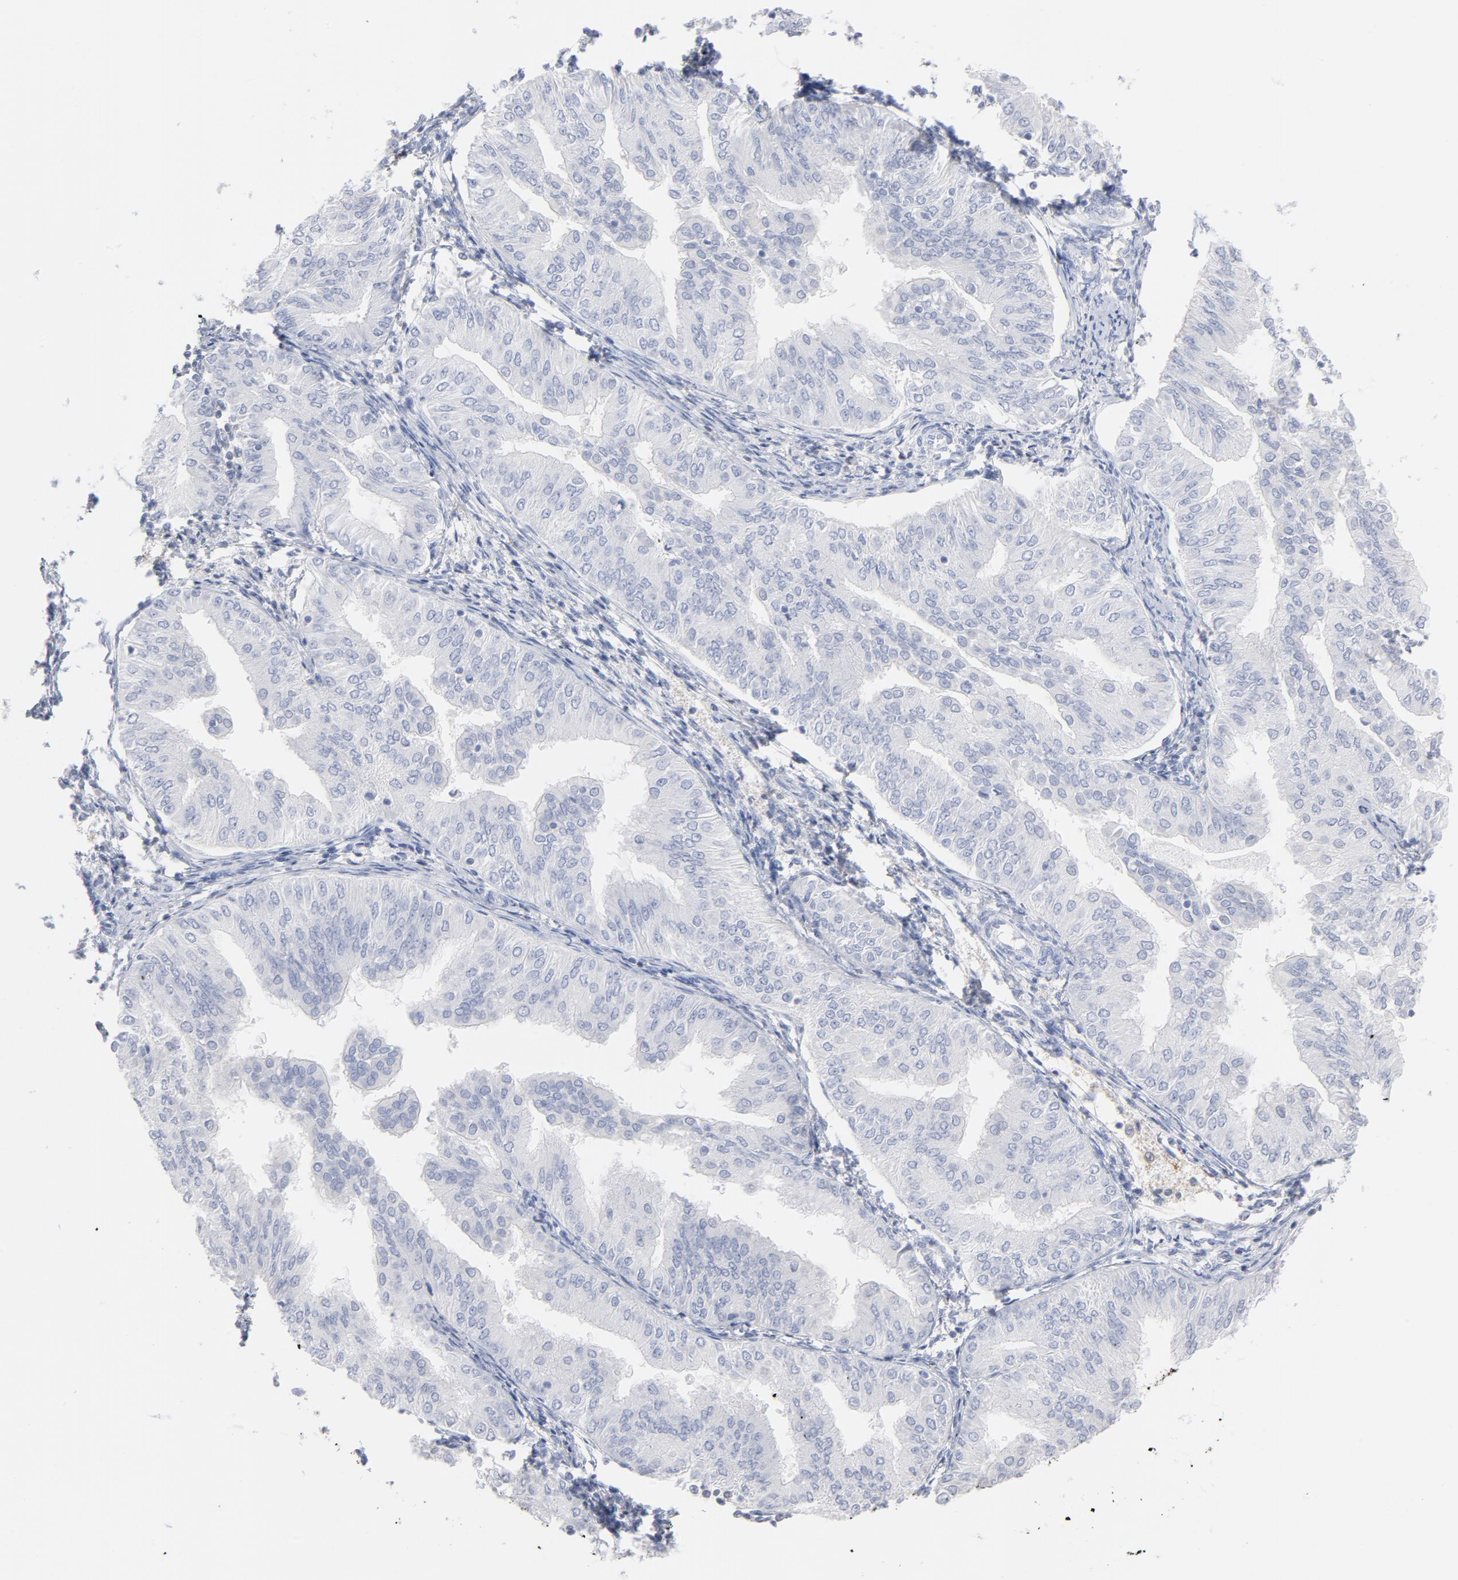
{"staining": {"intensity": "negative", "quantity": "none", "location": "none"}, "tissue": "endometrial cancer", "cell_type": "Tumor cells", "image_type": "cancer", "snomed": [{"axis": "morphology", "description": "Adenocarcinoma, NOS"}, {"axis": "topography", "description": "Endometrium"}], "caption": "Immunohistochemistry (IHC) micrograph of neoplastic tissue: human adenocarcinoma (endometrial) stained with DAB (3,3'-diaminobenzidine) displays no significant protein expression in tumor cells. (Brightfield microscopy of DAB (3,3'-diaminobenzidine) immunohistochemistry (IHC) at high magnification).", "gene": "P2RY8", "patient": {"sex": "female", "age": 53}}